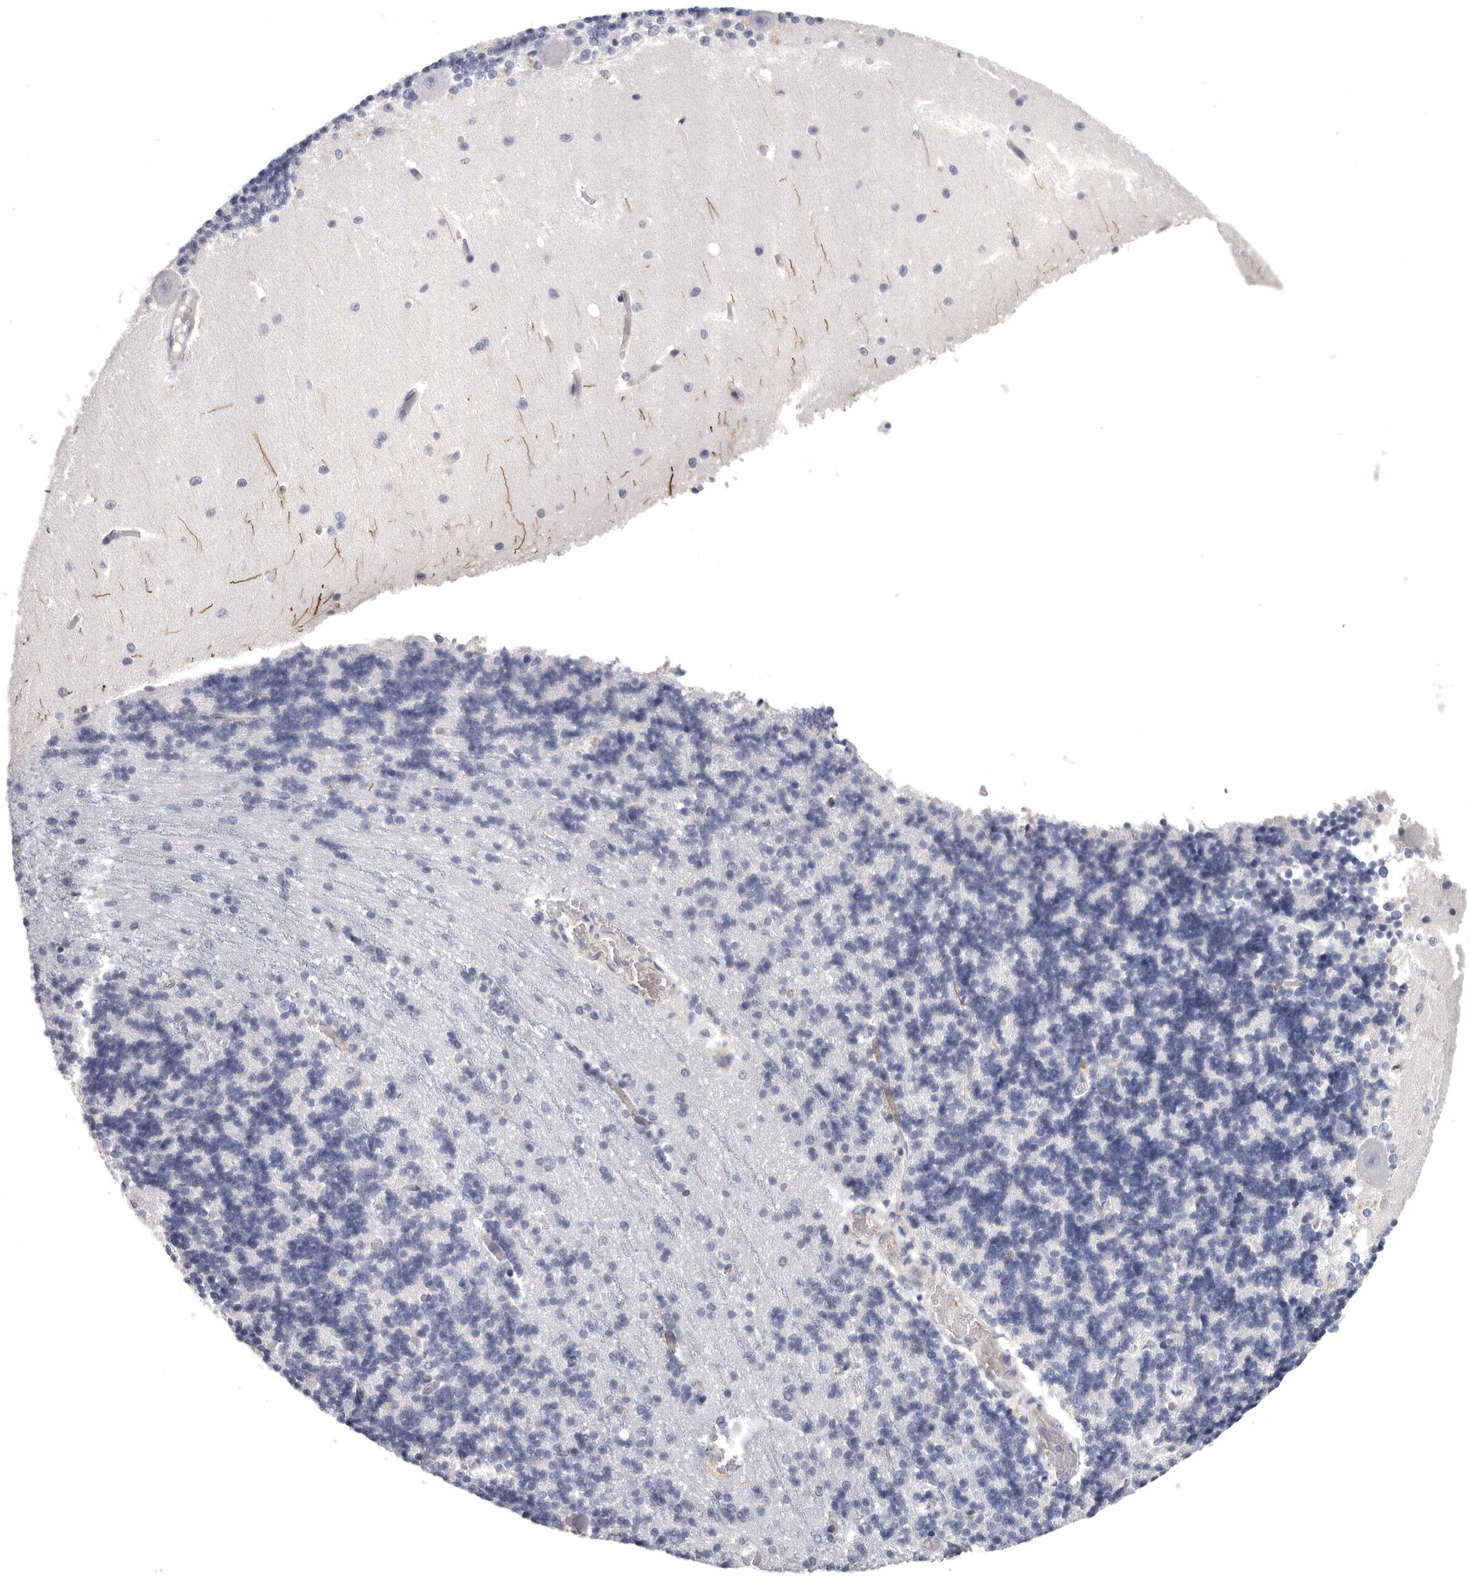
{"staining": {"intensity": "negative", "quantity": "none", "location": "none"}, "tissue": "cerebellum", "cell_type": "Cells in granular layer", "image_type": "normal", "snomed": [{"axis": "morphology", "description": "Normal tissue, NOS"}, {"axis": "topography", "description": "Cerebellum"}], "caption": "Photomicrograph shows no significant protein positivity in cells in granular layer of benign cerebellum. (IHC, brightfield microscopy, high magnification).", "gene": "WRAP73", "patient": {"sex": "male", "age": 37}}